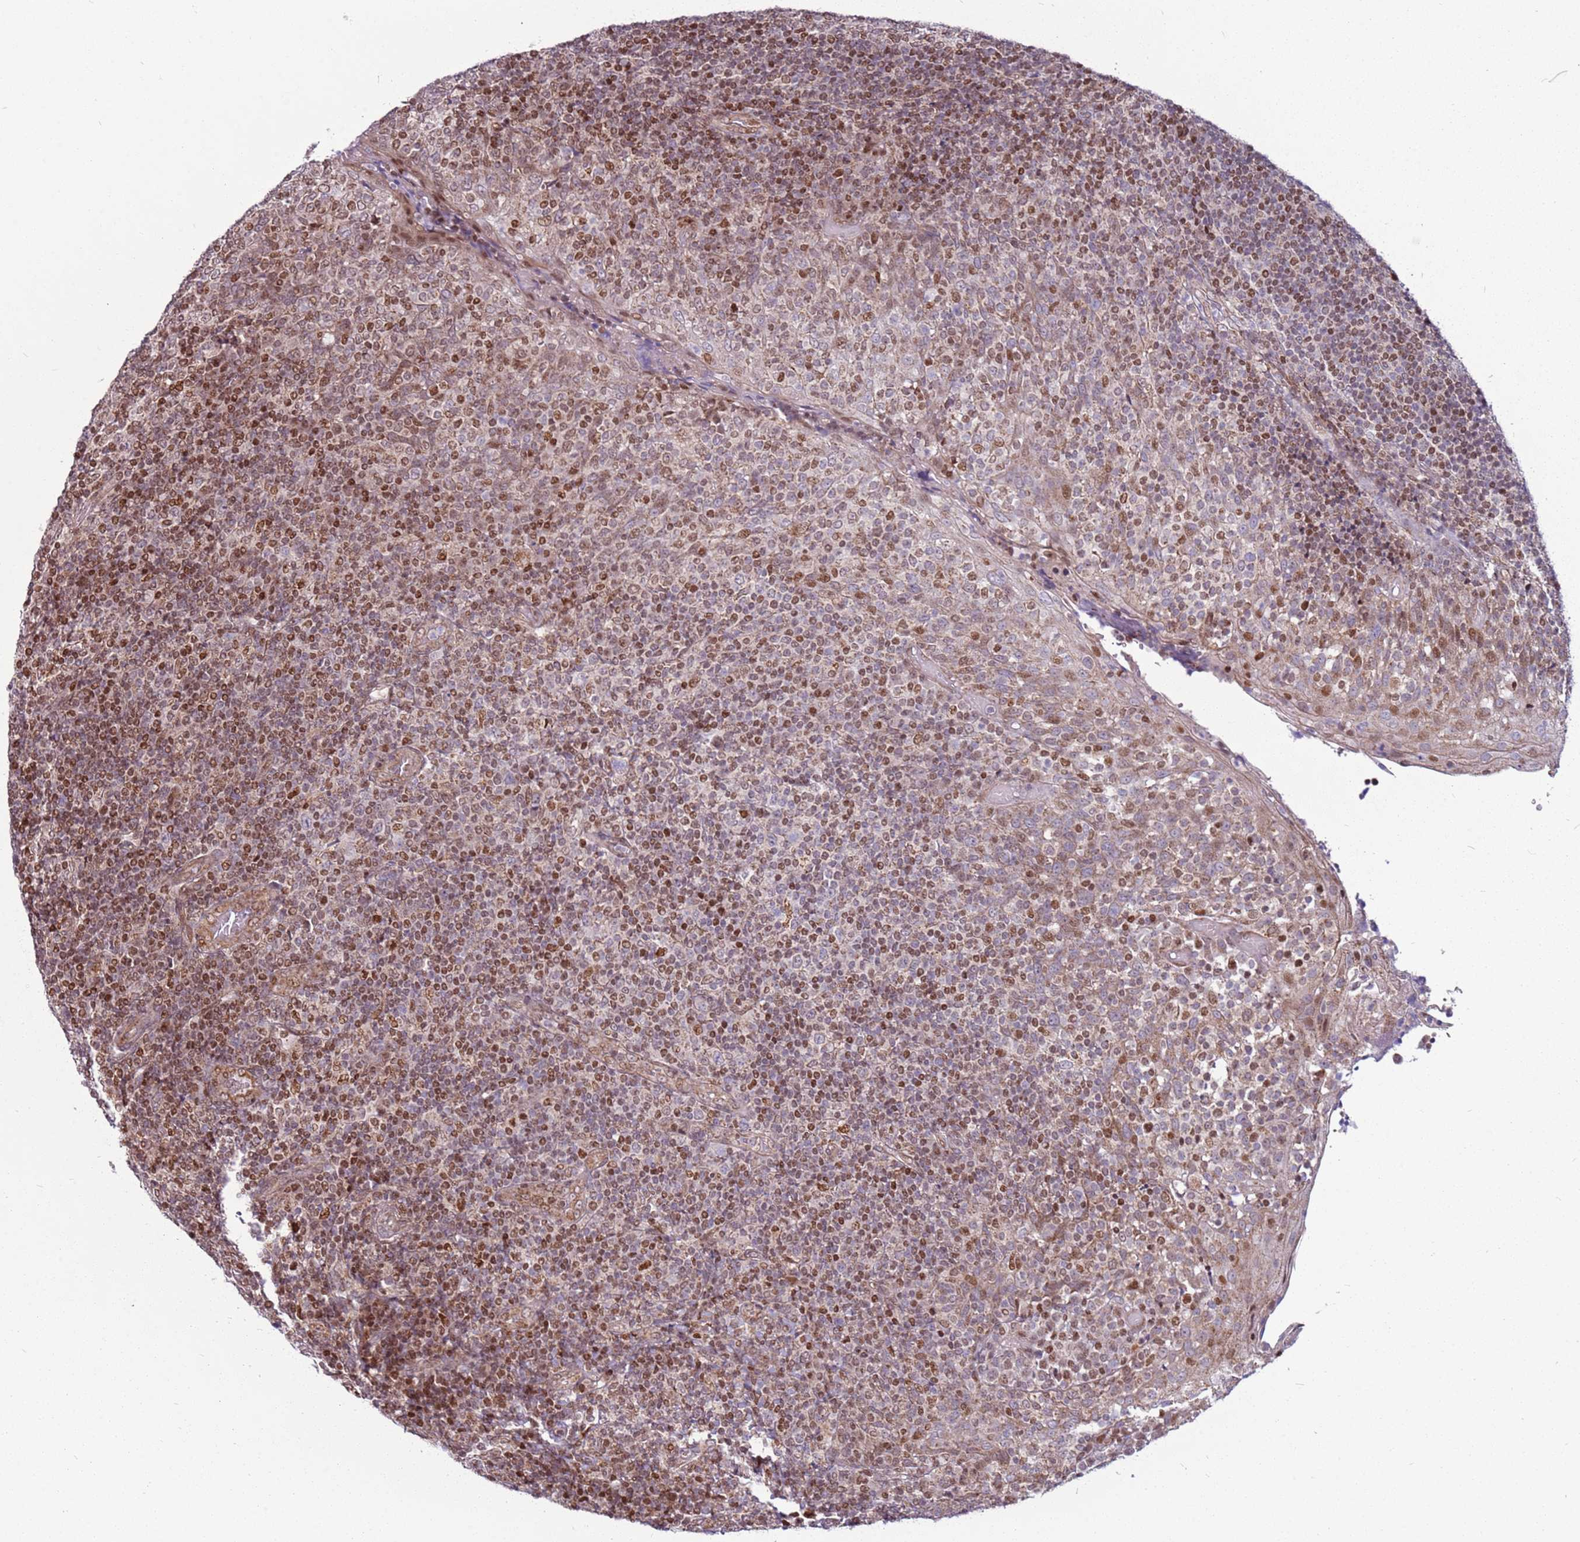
{"staining": {"intensity": "strong", "quantity": "<25%", "location": "nuclear"}, "tissue": "tonsil", "cell_type": "Germinal center cells", "image_type": "normal", "snomed": [{"axis": "morphology", "description": "Normal tissue, NOS"}, {"axis": "topography", "description": "Tonsil"}], "caption": "Immunohistochemical staining of benign tonsil shows medium levels of strong nuclear expression in about <25% of germinal center cells.", "gene": "PCTP", "patient": {"sex": "female", "age": 19}}